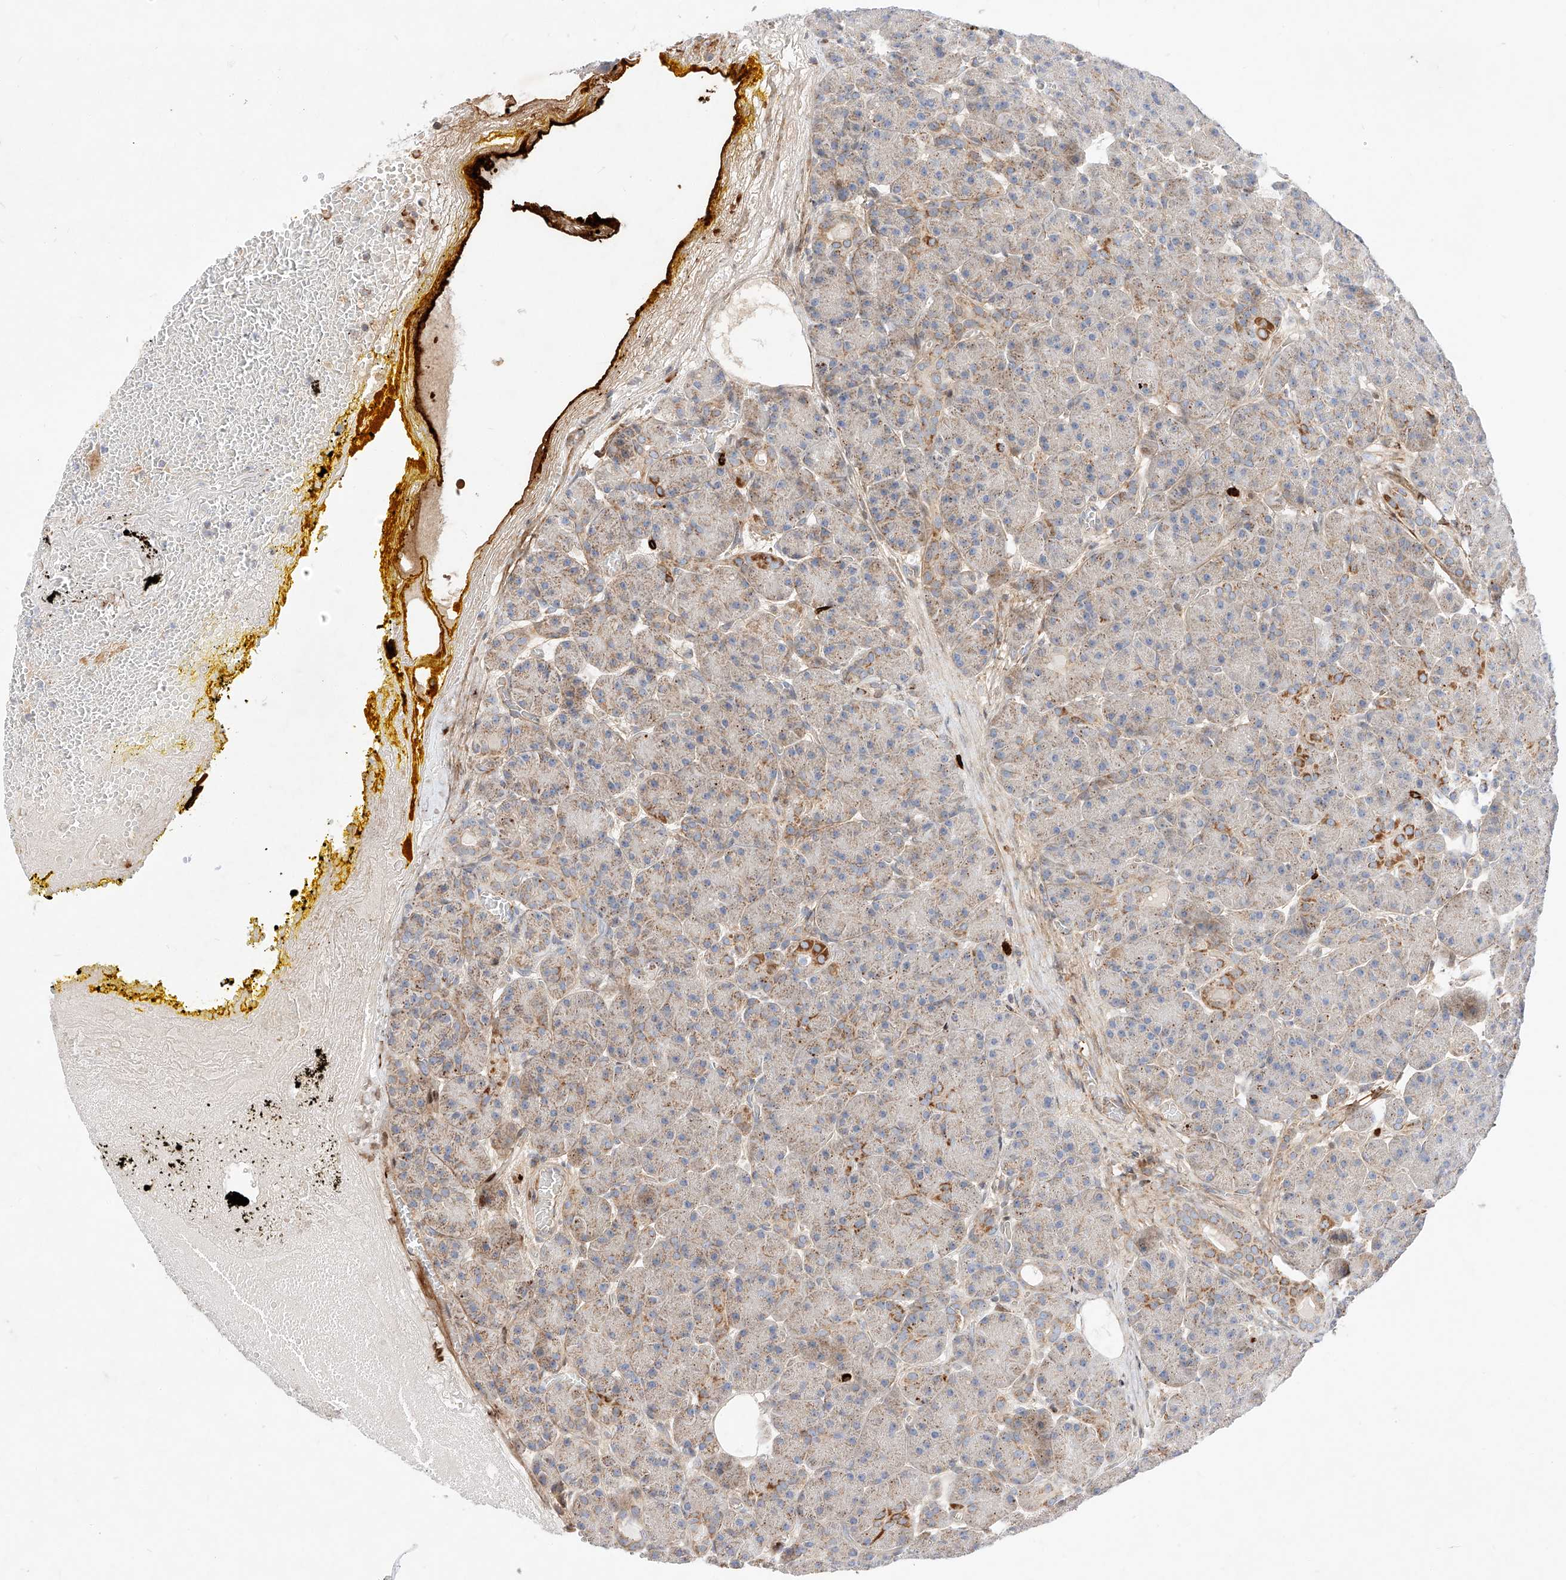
{"staining": {"intensity": "moderate", "quantity": "<25%", "location": "cytoplasmic/membranous"}, "tissue": "pancreas", "cell_type": "Exocrine glandular cells", "image_type": "normal", "snomed": [{"axis": "morphology", "description": "Normal tissue, NOS"}, {"axis": "topography", "description": "Pancreas"}], "caption": "Pancreas stained with immunohistochemistry reveals moderate cytoplasmic/membranous staining in about <25% of exocrine glandular cells.", "gene": "OSGEPL1", "patient": {"sex": "male", "age": 63}}